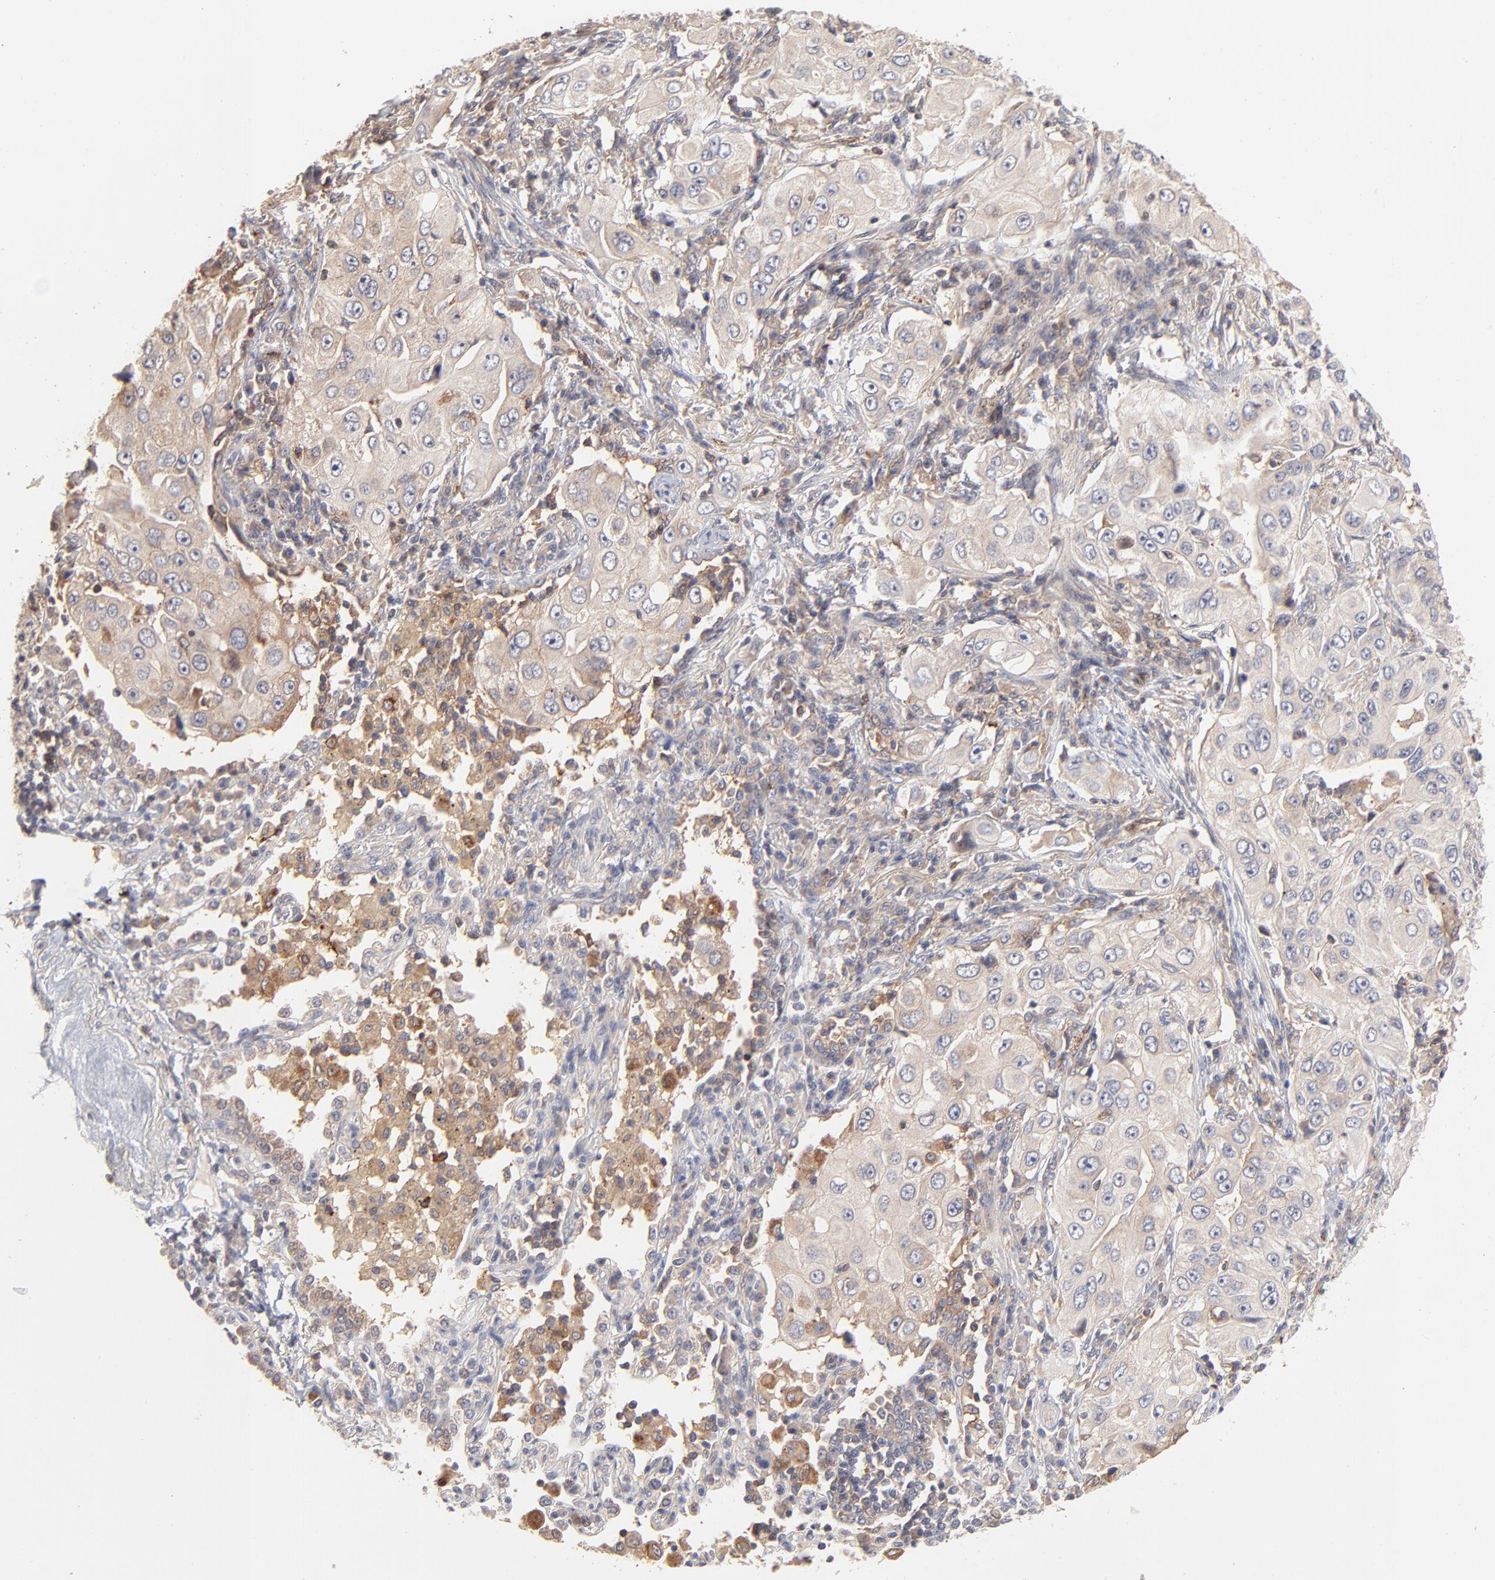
{"staining": {"intensity": "weak", "quantity": ">75%", "location": "cytoplasmic/membranous"}, "tissue": "lung cancer", "cell_type": "Tumor cells", "image_type": "cancer", "snomed": [{"axis": "morphology", "description": "Adenocarcinoma, NOS"}, {"axis": "topography", "description": "Lung"}], "caption": "Lung cancer tissue shows weak cytoplasmic/membranous staining in approximately >75% of tumor cells The protein is shown in brown color, while the nuclei are stained blue.", "gene": "IVNS1ABP", "patient": {"sex": "male", "age": 84}}